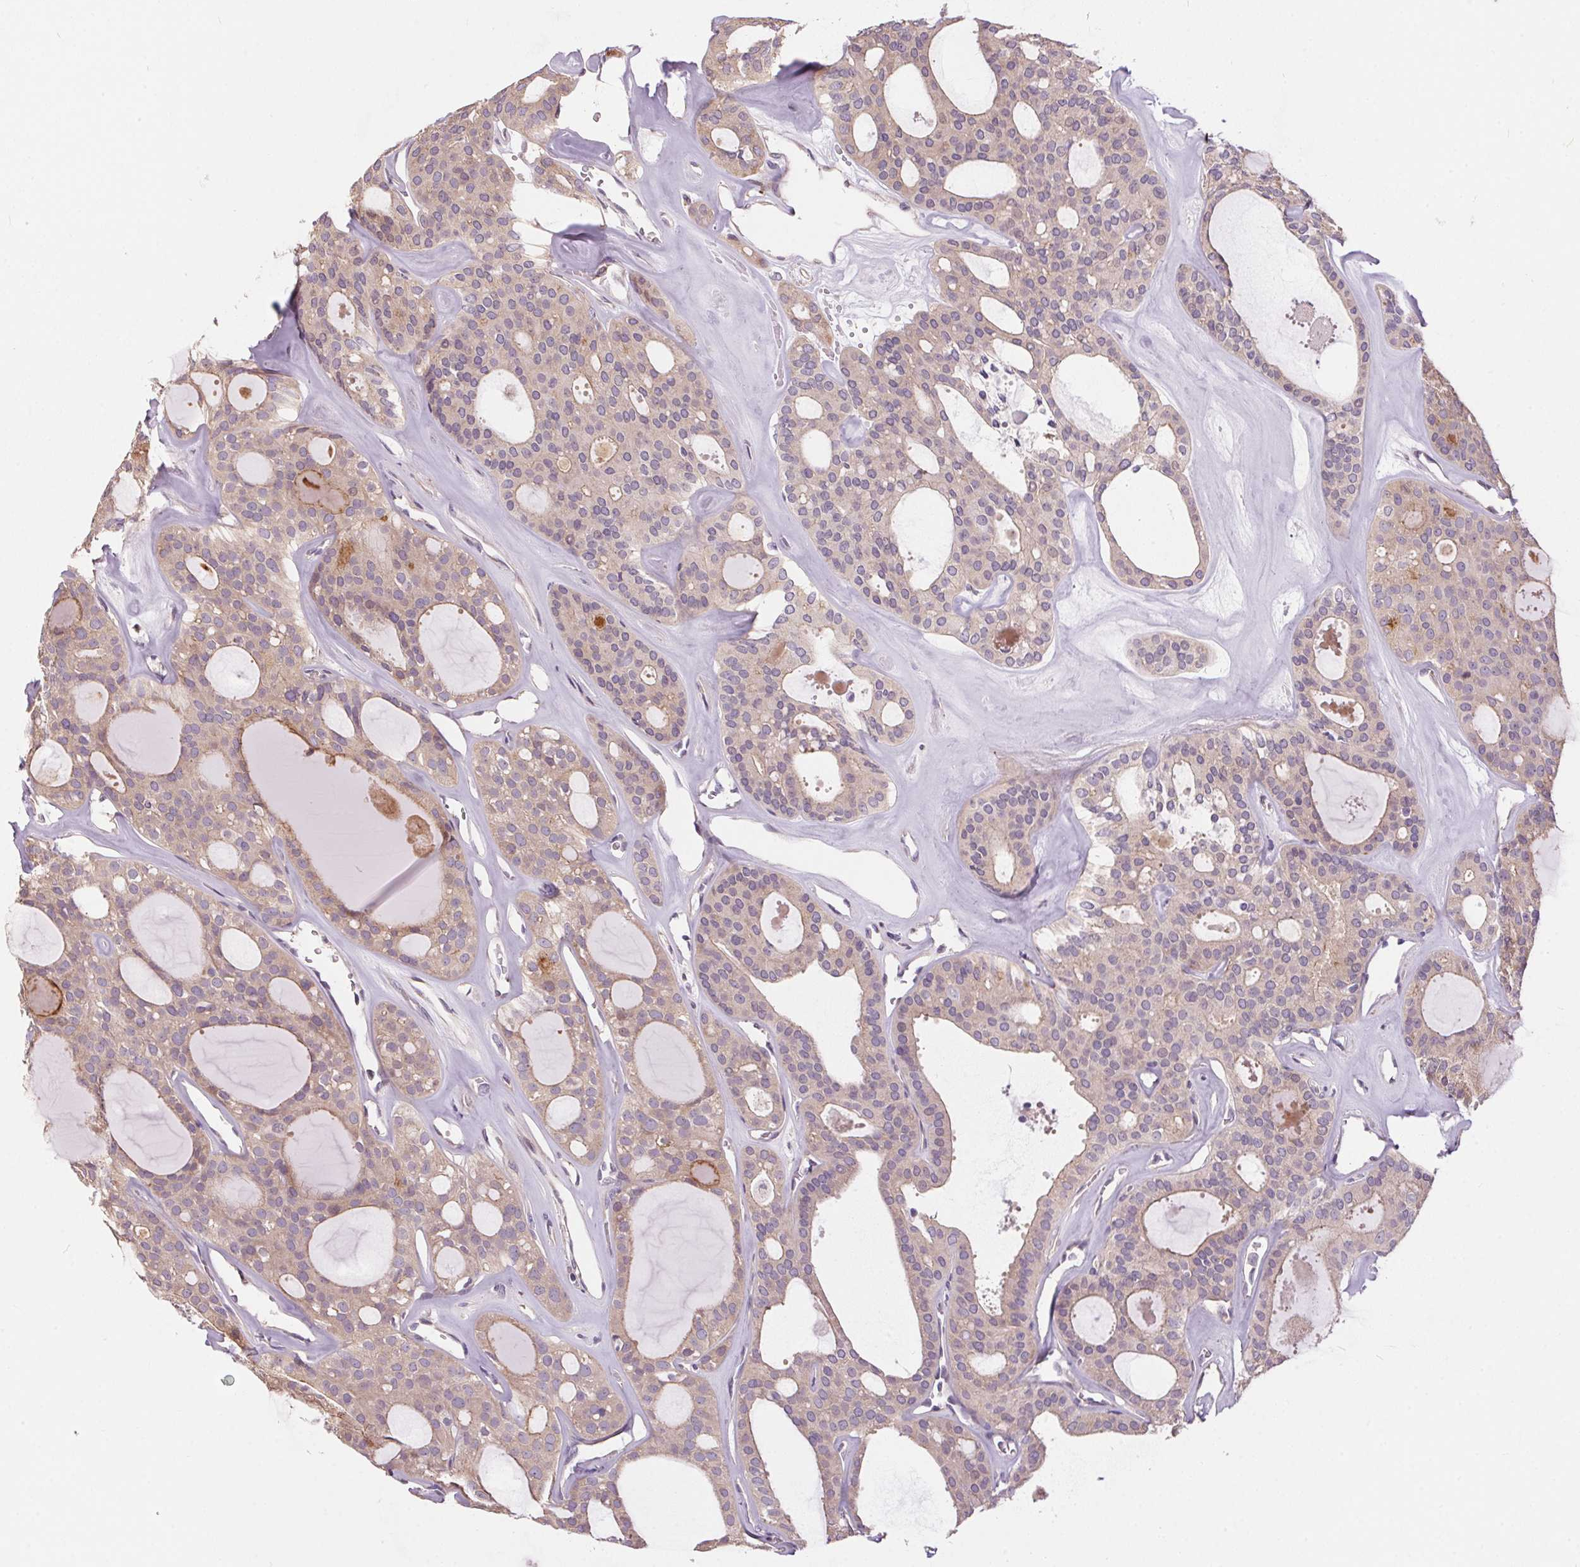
{"staining": {"intensity": "weak", "quantity": "25%-75%", "location": "cytoplasmic/membranous"}, "tissue": "thyroid cancer", "cell_type": "Tumor cells", "image_type": "cancer", "snomed": [{"axis": "morphology", "description": "Follicular adenoma carcinoma, NOS"}, {"axis": "topography", "description": "Thyroid gland"}], "caption": "Thyroid cancer (follicular adenoma carcinoma) tissue exhibits weak cytoplasmic/membranous expression in about 25%-75% of tumor cells", "gene": "UNC13B", "patient": {"sex": "male", "age": 75}}